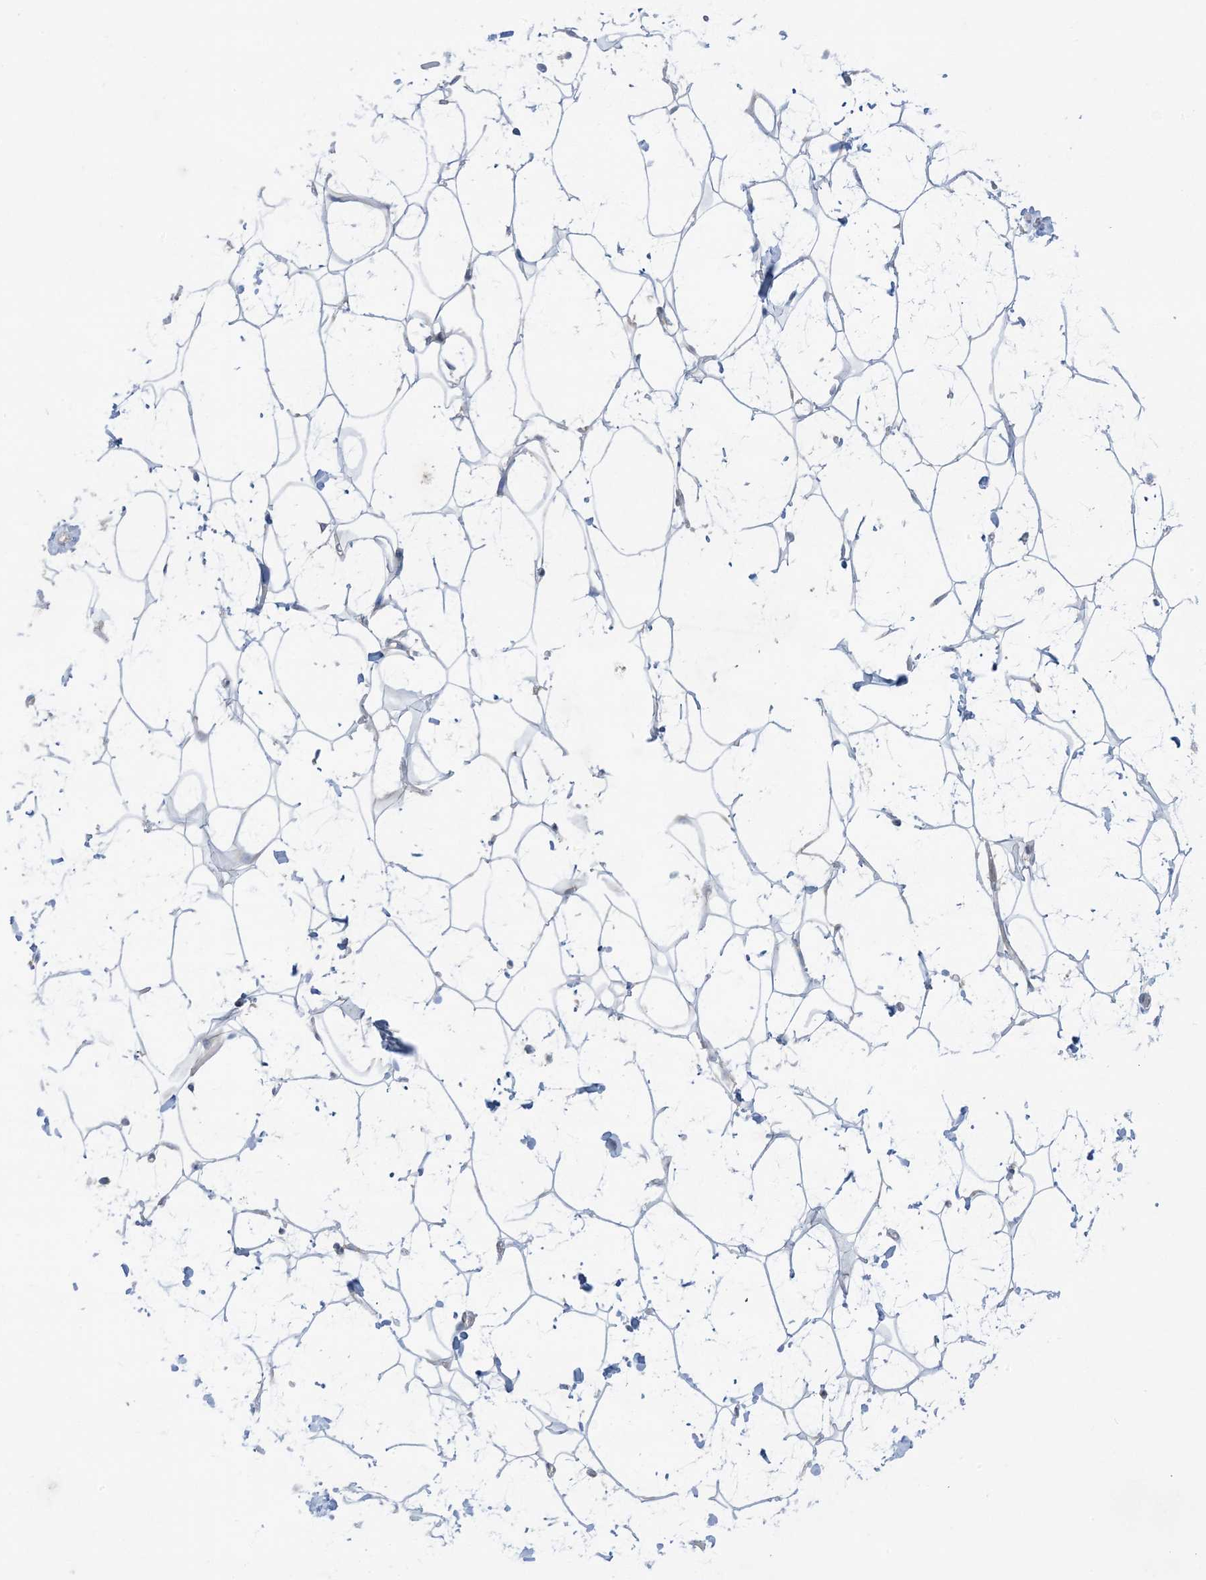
{"staining": {"intensity": "negative", "quantity": "none", "location": "none"}, "tissue": "adipose tissue", "cell_type": "Adipocytes", "image_type": "normal", "snomed": [{"axis": "morphology", "description": "Normal tissue, NOS"}, {"axis": "topography", "description": "Breast"}], "caption": "Human adipose tissue stained for a protein using immunohistochemistry (IHC) displays no staining in adipocytes.", "gene": "RPP40", "patient": {"sex": "female", "age": 26}}